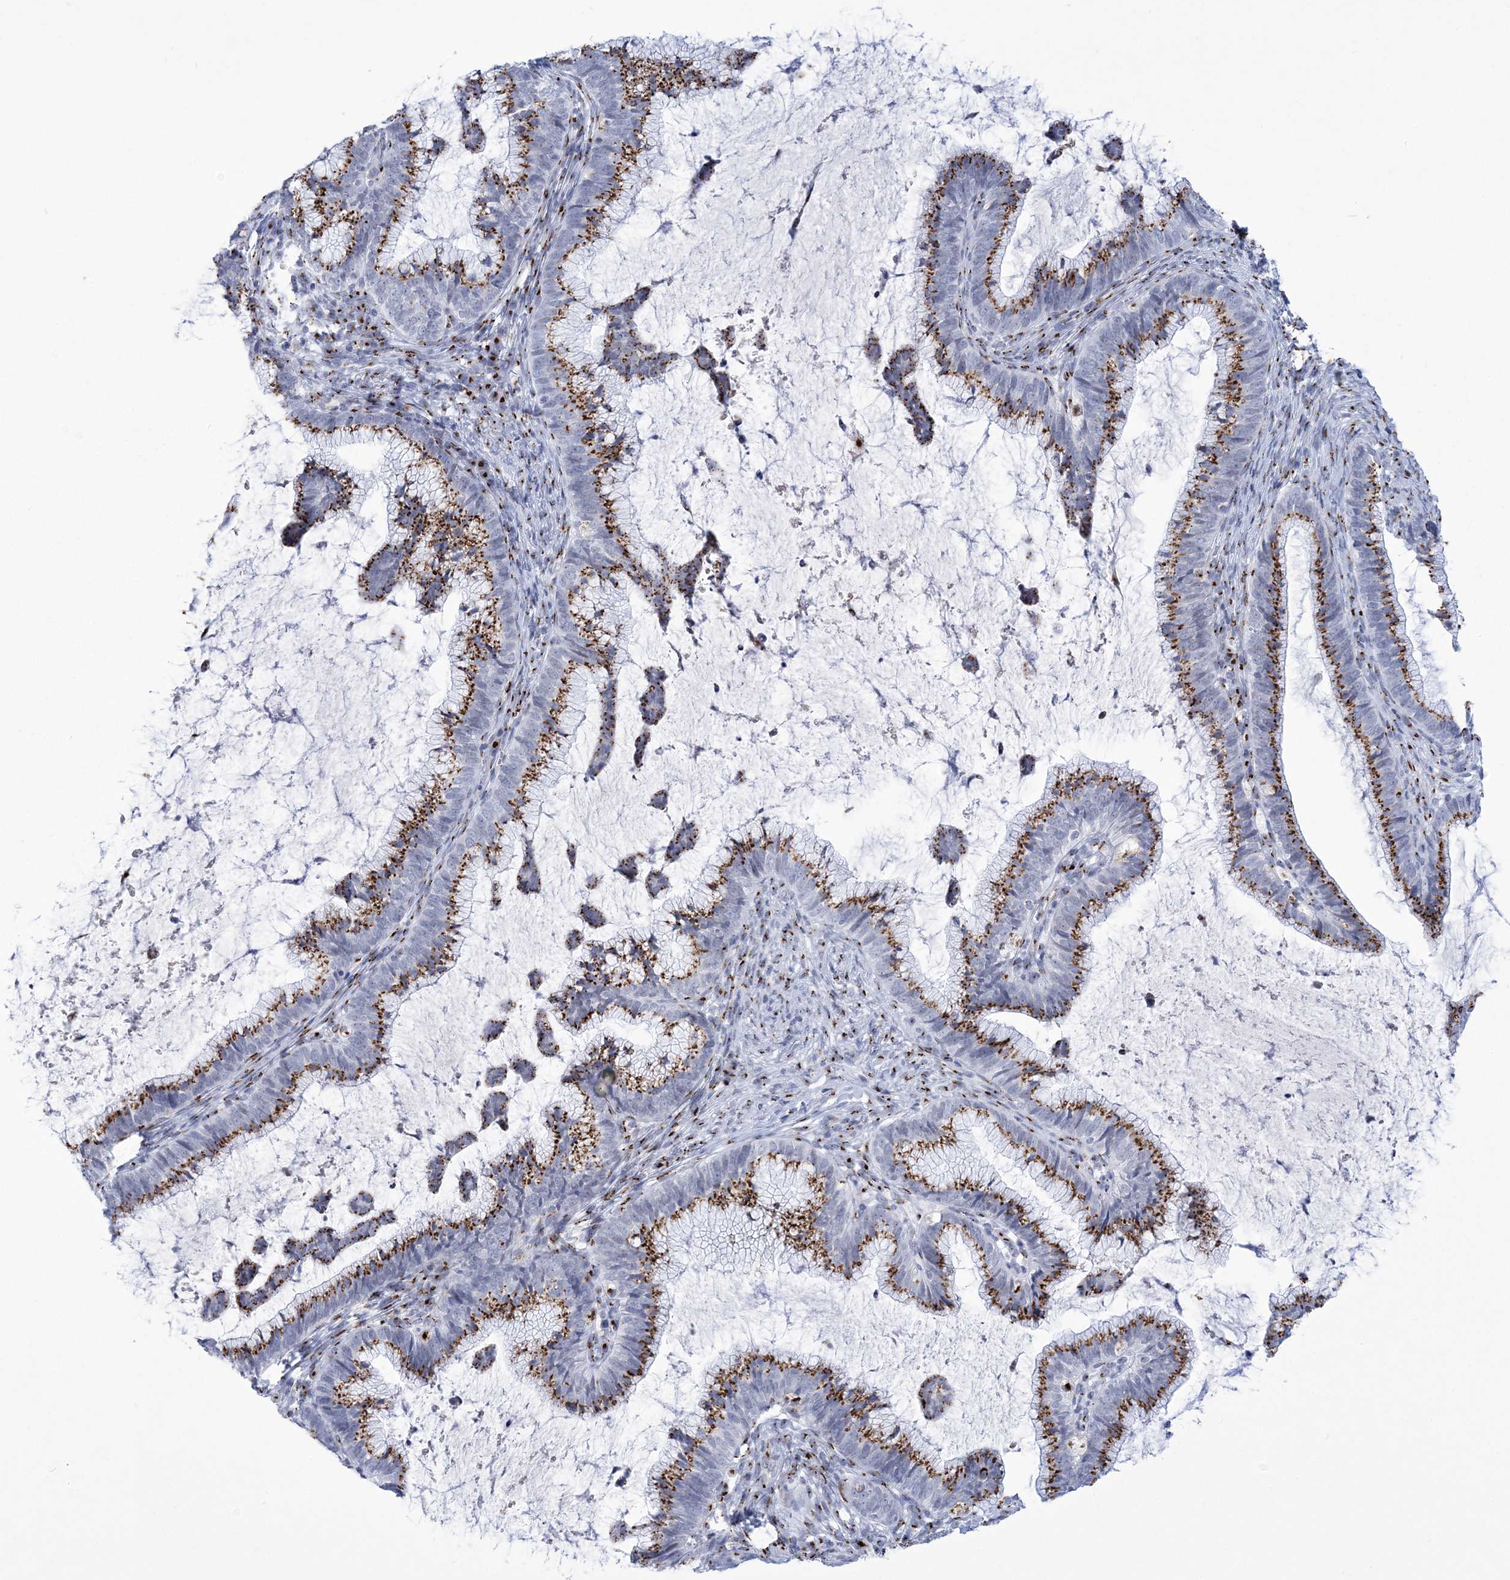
{"staining": {"intensity": "strong", "quantity": ">75%", "location": "cytoplasmic/membranous"}, "tissue": "cervical cancer", "cell_type": "Tumor cells", "image_type": "cancer", "snomed": [{"axis": "morphology", "description": "Adenocarcinoma, NOS"}, {"axis": "topography", "description": "Cervix"}], "caption": "There is high levels of strong cytoplasmic/membranous positivity in tumor cells of cervical adenocarcinoma, as demonstrated by immunohistochemical staining (brown color).", "gene": "SLX9", "patient": {"sex": "female", "age": 36}}